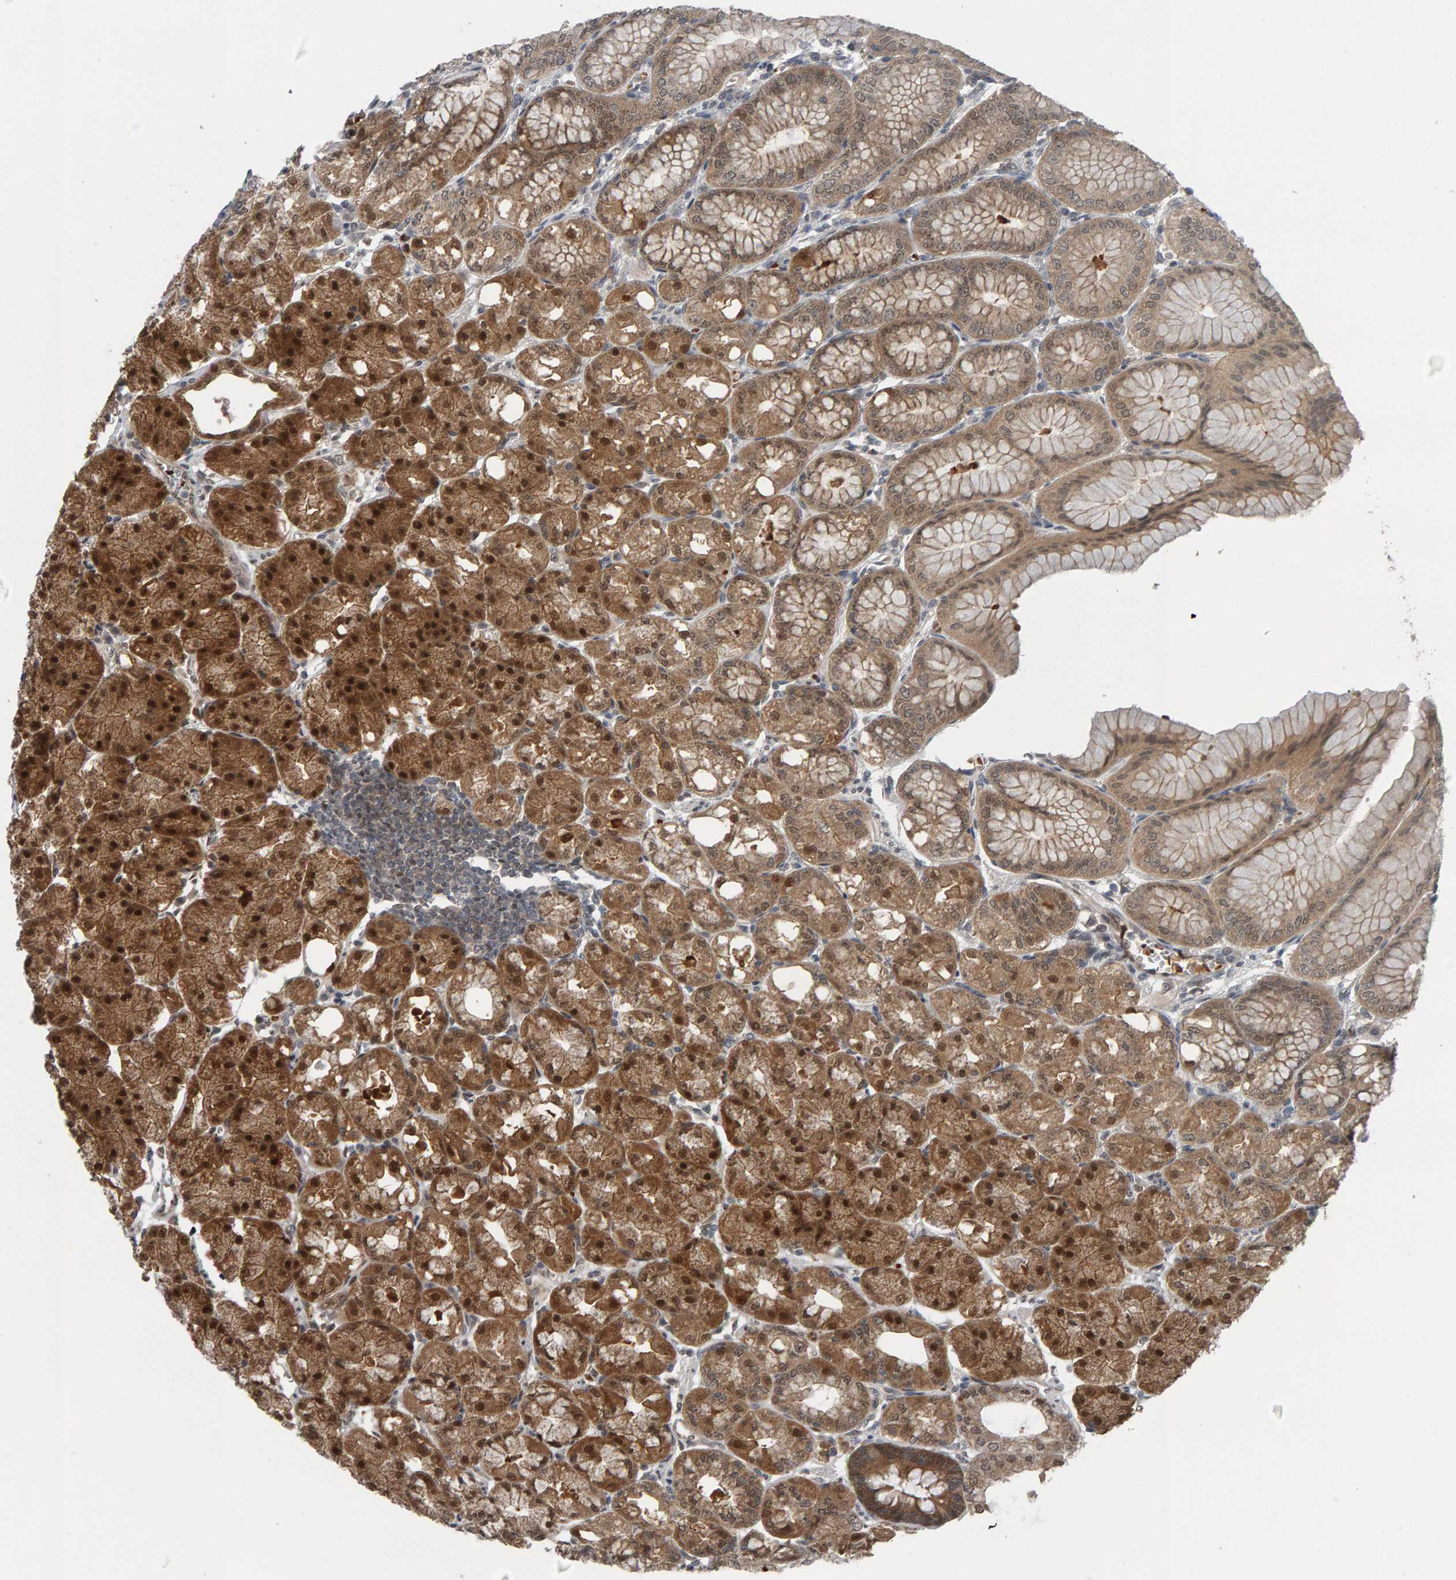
{"staining": {"intensity": "strong", "quantity": "25%-75%", "location": "cytoplasmic/membranous,nuclear"}, "tissue": "stomach", "cell_type": "Glandular cells", "image_type": "normal", "snomed": [{"axis": "morphology", "description": "Normal tissue, NOS"}, {"axis": "topography", "description": "Stomach, lower"}], "caption": "Immunohistochemical staining of benign stomach demonstrates high levels of strong cytoplasmic/membranous,nuclear expression in about 25%-75% of glandular cells.", "gene": "COASY", "patient": {"sex": "male", "age": 71}}